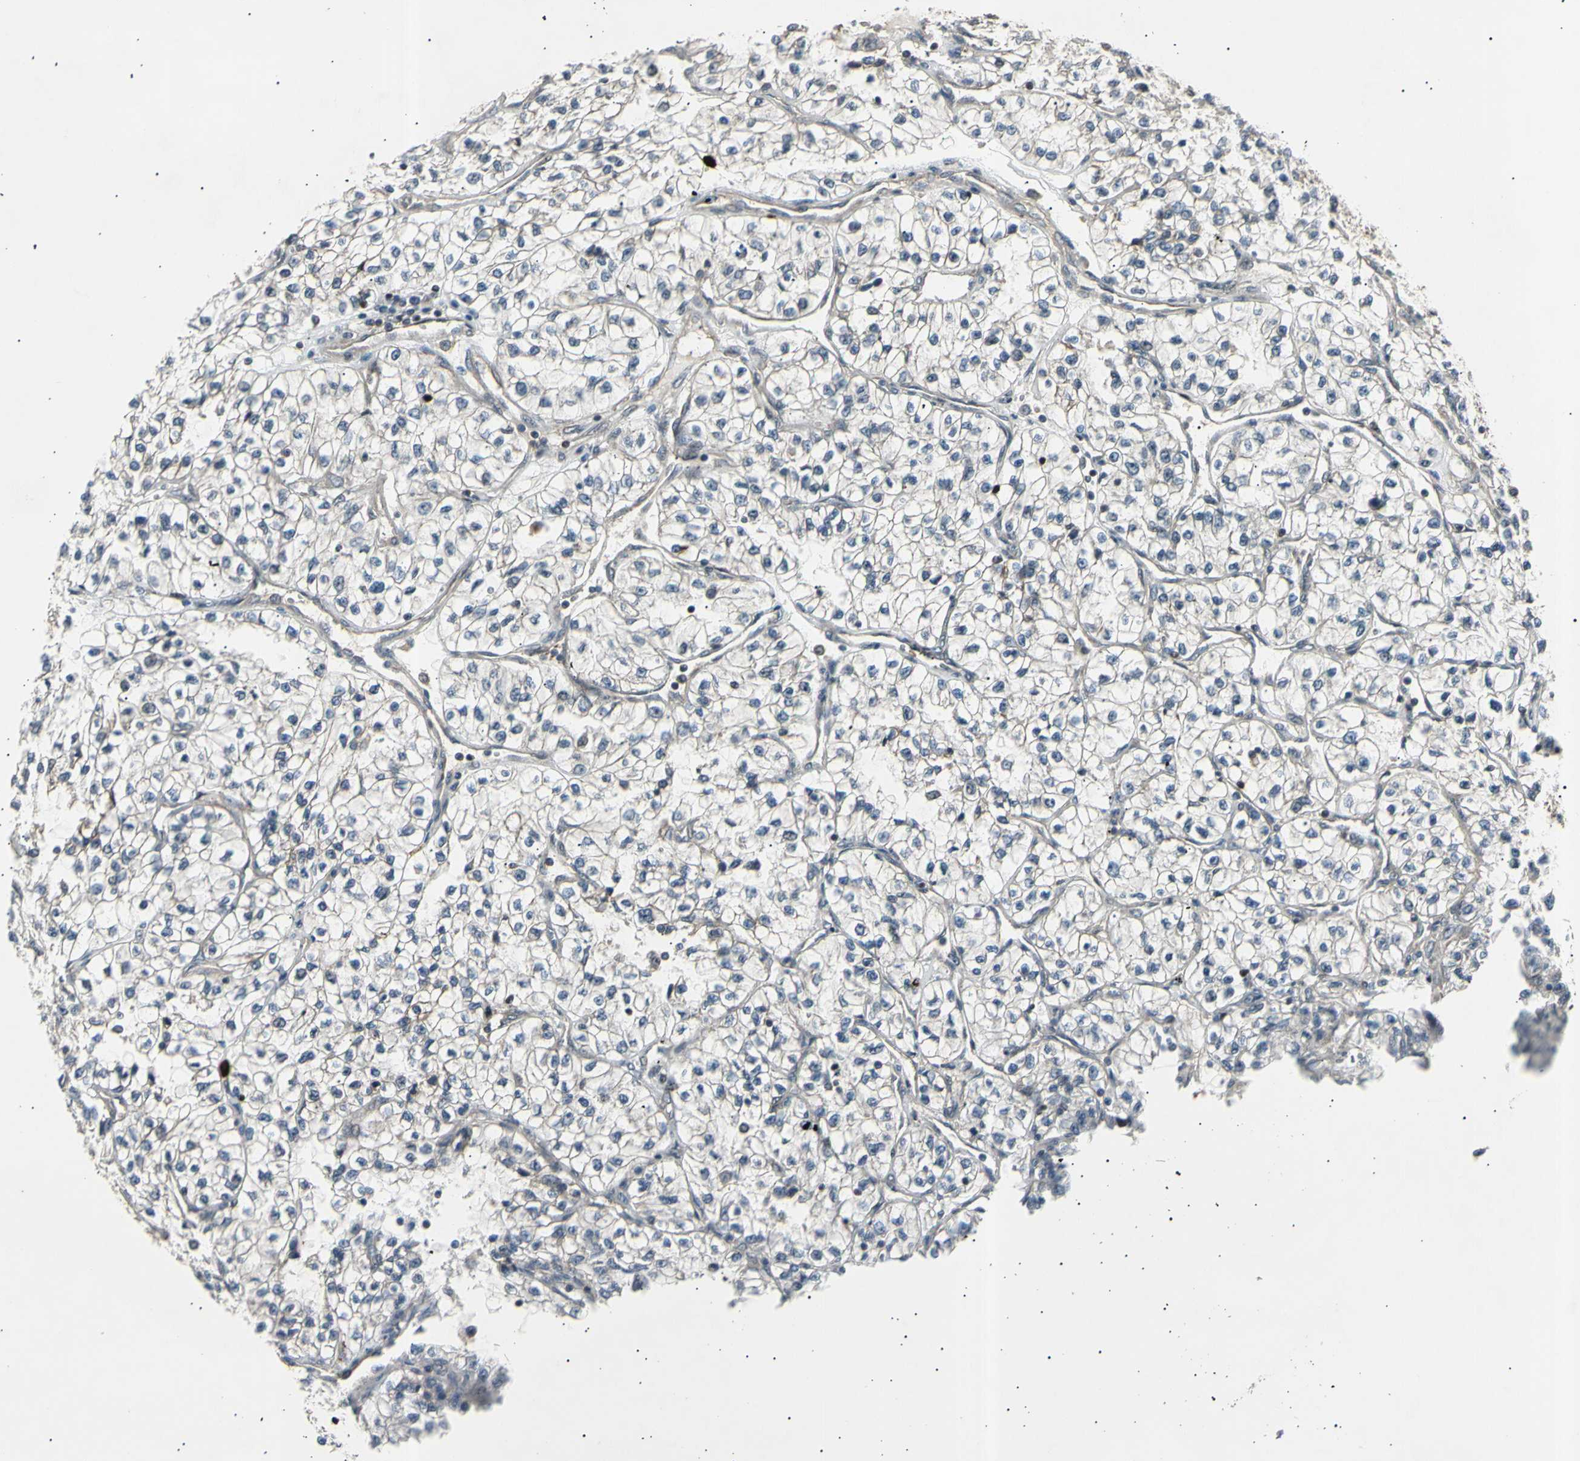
{"staining": {"intensity": "weak", "quantity": "25%-75%", "location": "cytoplasmic/membranous,nuclear"}, "tissue": "renal cancer", "cell_type": "Tumor cells", "image_type": "cancer", "snomed": [{"axis": "morphology", "description": "Adenocarcinoma, NOS"}, {"axis": "topography", "description": "Kidney"}], "caption": "This is an image of immunohistochemistry staining of renal adenocarcinoma, which shows weak positivity in the cytoplasmic/membranous and nuclear of tumor cells.", "gene": "NUAK2", "patient": {"sex": "female", "age": 57}}